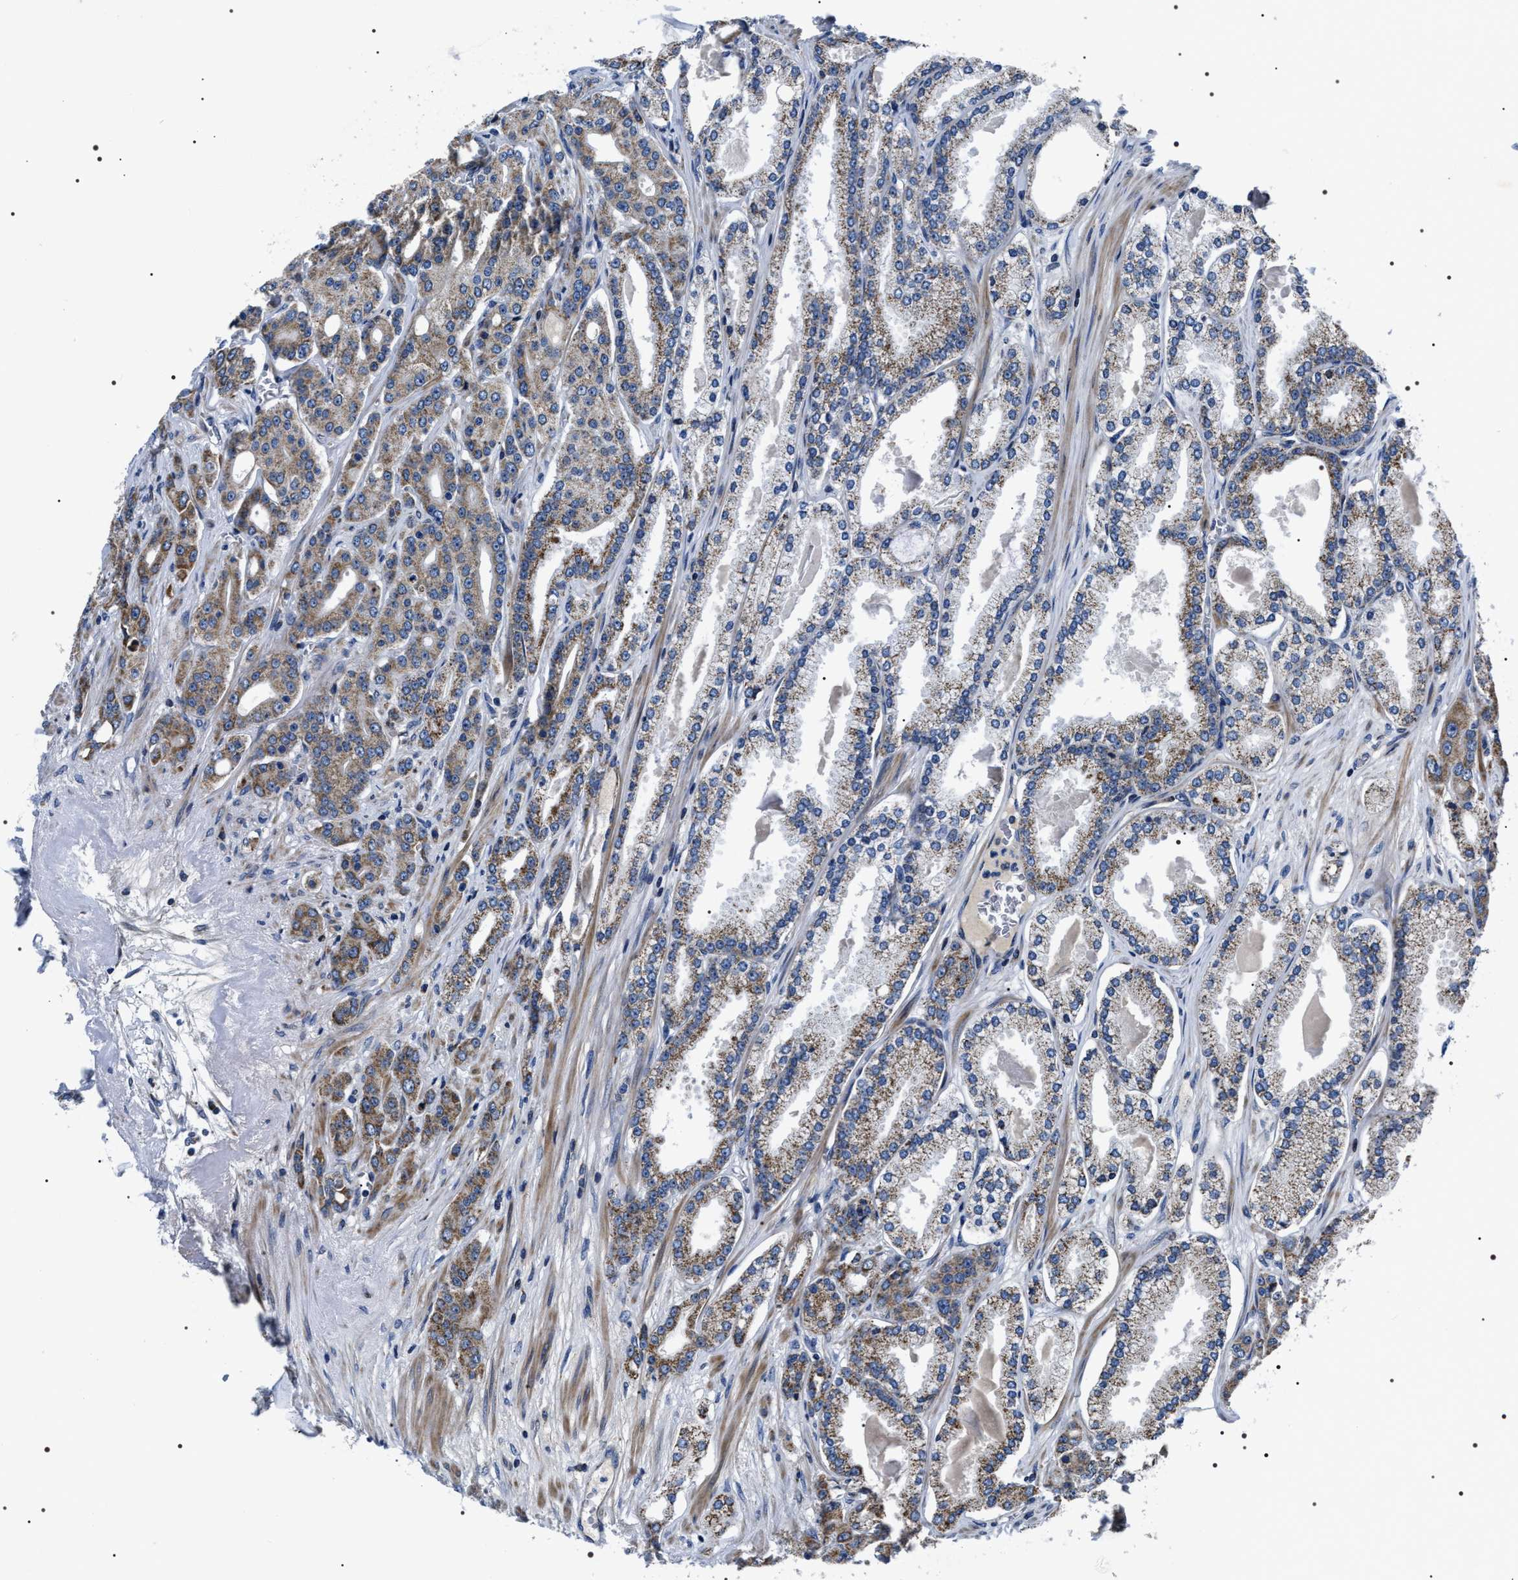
{"staining": {"intensity": "moderate", "quantity": "25%-75%", "location": "cytoplasmic/membranous"}, "tissue": "prostate cancer", "cell_type": "Tumor cells", "image_type": "cancer", "snomed": [{"axis": "morphology", "description": "Adenocarcinoma, High grade"}, {"axis": "topography", "description": "Prostate"}], "caption": "This is a micrograph of immunohistochemistry (IHC) staining of high-grade adenocarcinoma (prostate), which shows moderate expression in the cytoplasmic/membranous of tumor cells.", "gene": "NTMT1", "patient": {"sex": "male", "age": 71}}